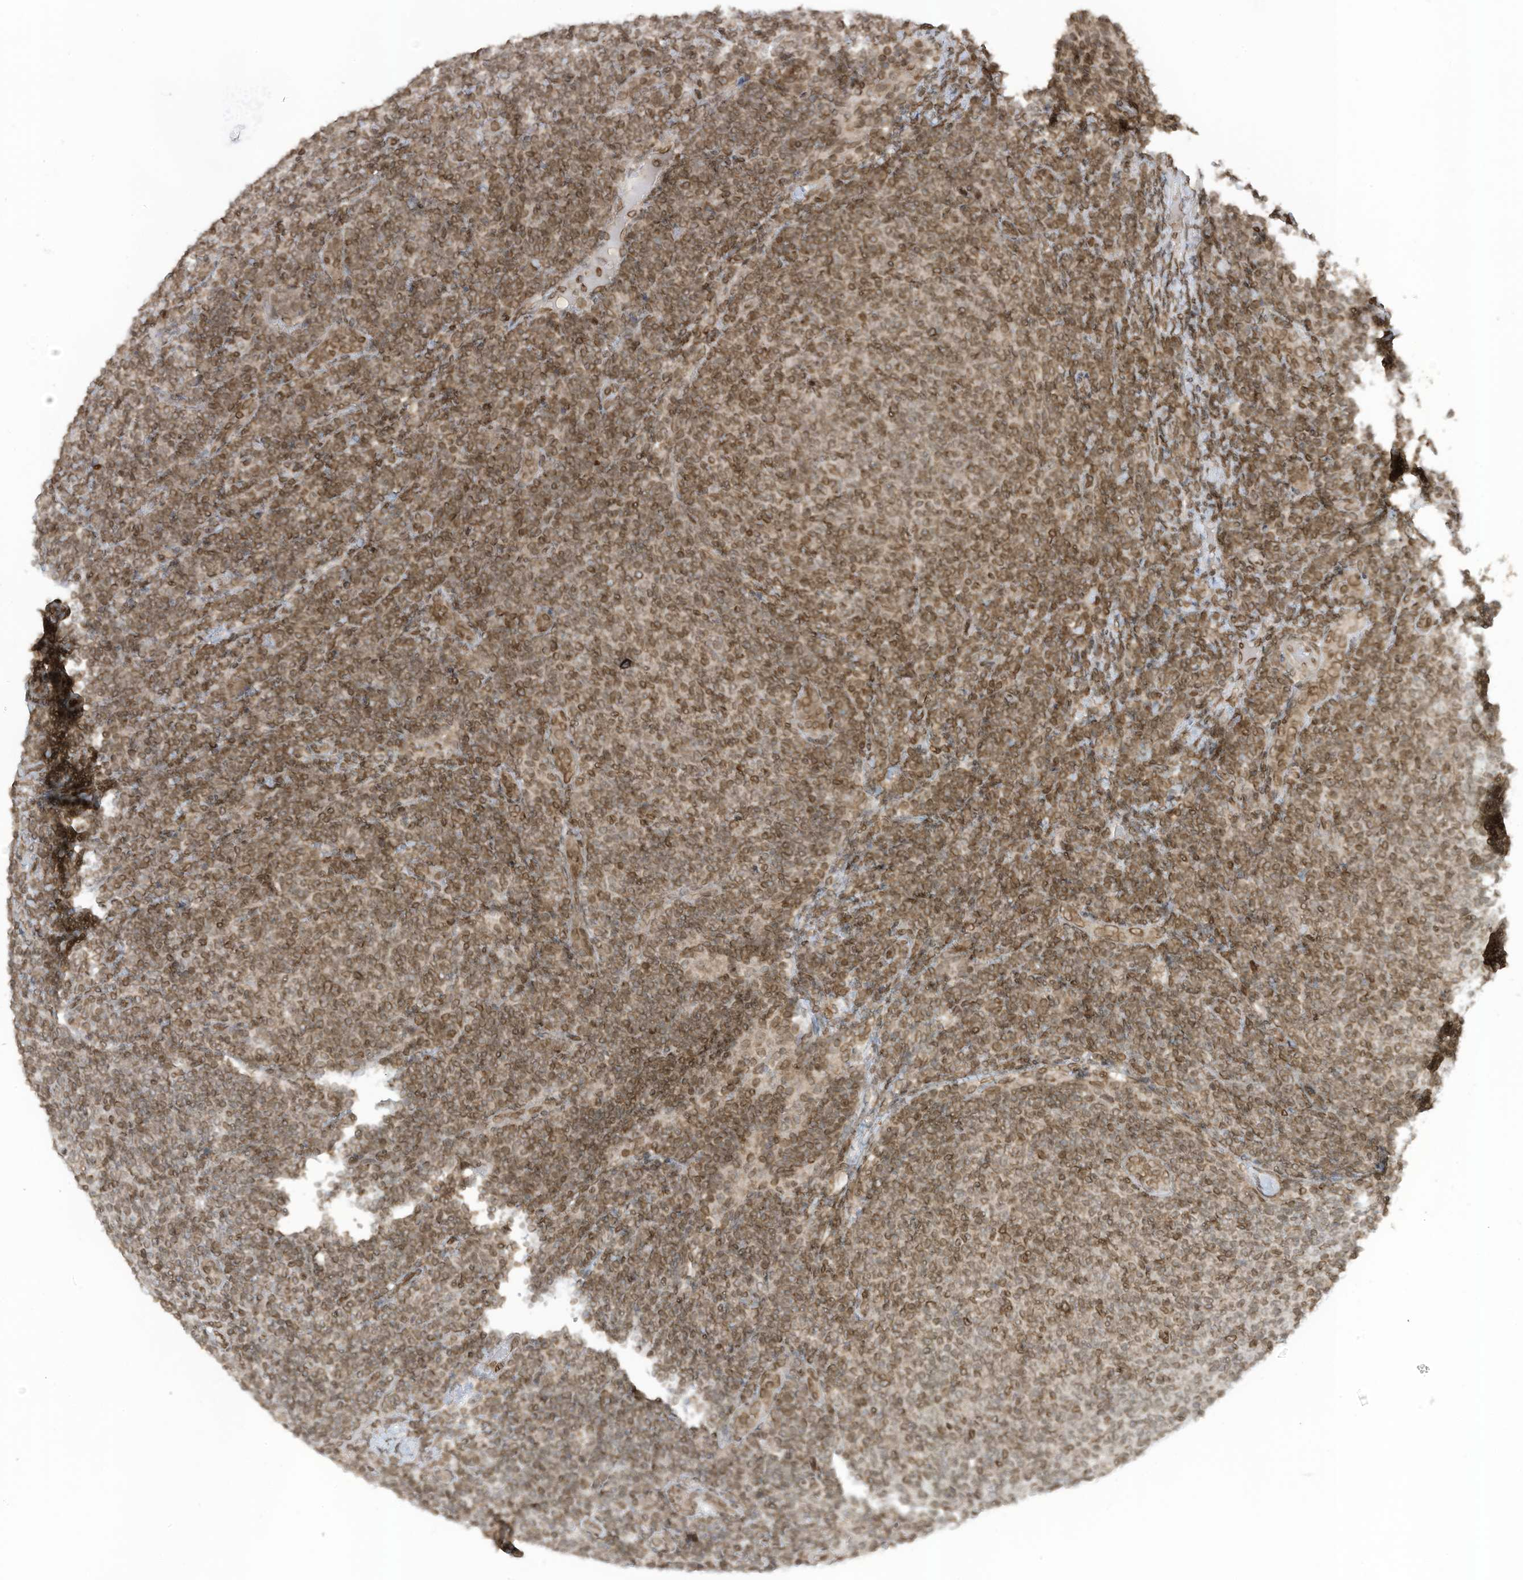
{"staining": {"intensity": "moderate", "quantity": ">75%", "location": "cytoplasmic/membranous,nuclear"}, "tissue": "lymphoma", "cell_type": "Tumor cells", "image_type": "cancer", "snomed": [{"axis": "morphology", "description": "Malignant lymphoma, non-Hodgkin's type, Low grade"}, {"axis": "topography", "description": "Lymph node"}], "caption": "An IHC histopathology image of tumor tissue is shown. Protein staining in brown shows moderate cytoplasmic/membranous and nuclear positivity in malignant lymphoma, non-Hodgkin's type (low-grade) within tumor cells. The staining was performed using DAB to visualize the protein expression in brown, while the nuclei were stained in blue with hematoxylin (Magnification: 20x).", "gene": "RABL3", "patient": {"sex": "male", "age": 66}}